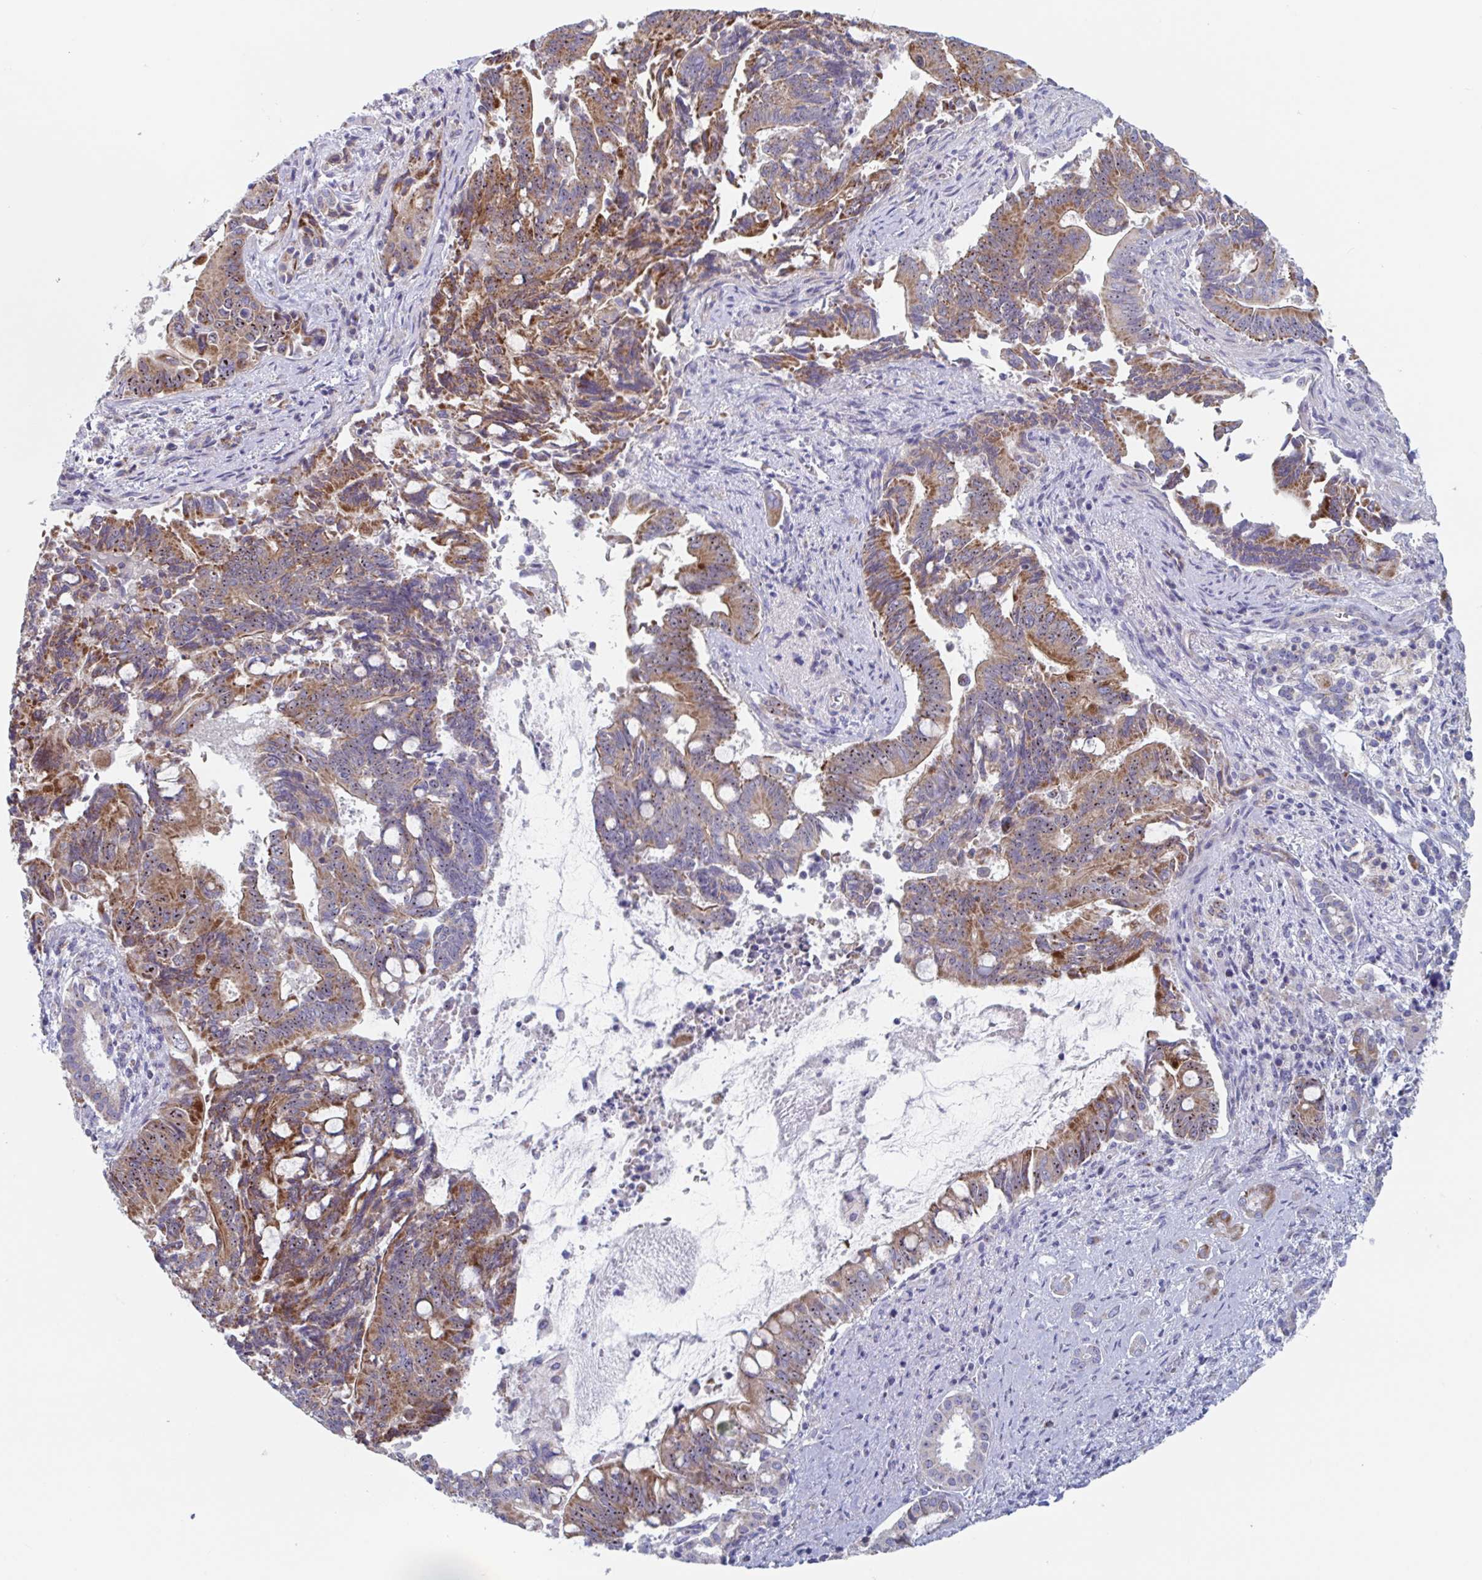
{"staining": {"intensity": "moderate", "quantity": "25%-75%", "location": "cytoplasmic/membranous,nuclear"}, "tissue": "pancreatic cancer", "cell_type": "Tumor cells", "image_type": "cancer", "snomed": [{"axis": "morphology", "description": "Adenocarcinoma, NOS"}, {"axis": "topography", "description": "Pancreas"}], "caption": "IHC staining of adenocarcinoma (pancreatic), which shows medium levels of moderate cytoplasmic/membranous and nuclear expression in approximately 25%-75% of tumor cells indicating moderate cytoplasmic/membranous and nuclear protein positivity. The staining was performed using DAB (3,3'-diaminobenzidine) (brown) for protein detection and nuclei were counterstained in hematoxylin (blue).", "gene": "MRPL53", "patient": {"sex": "male", "age": 68}}